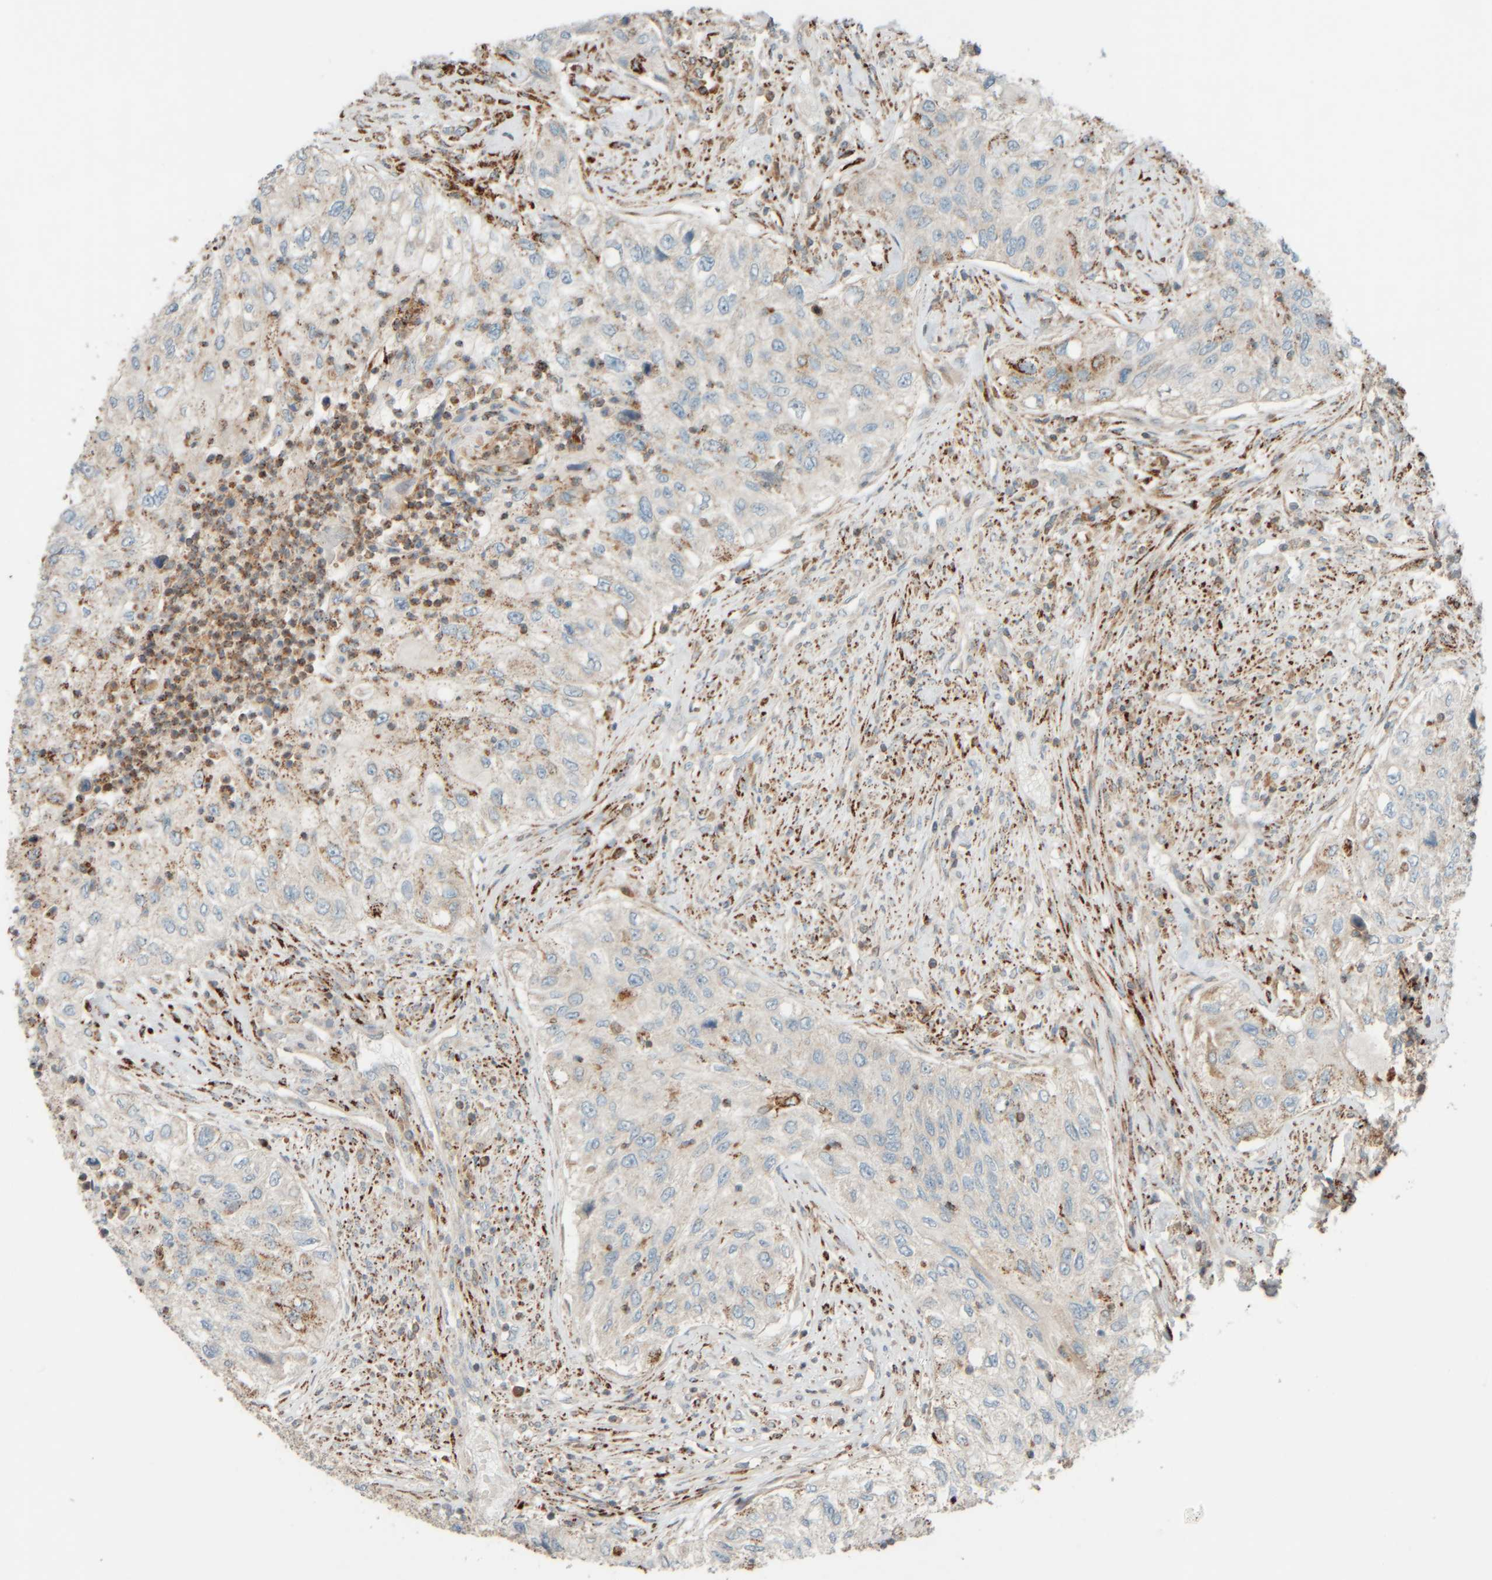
{"staining": {"intensity": "weak", "quantity": "<25%", "location": "cytoplasmic/membranous"}, "tissue": "urothelial cancer", "cell_type": "Tumor cells", "image_type": "cancer", "snomed": [{"axis": "morphology", "description": "Urothelial carcinoma, High grade"}, {"axis": "topography", "description": "Urinary bladder"}], "caption": "Immunohistochemical staining of urothelial cancer reveals no significant expression in tumor cells.", "gene": "SPAG5", "patient": {"sex": "female", "age": 60}}